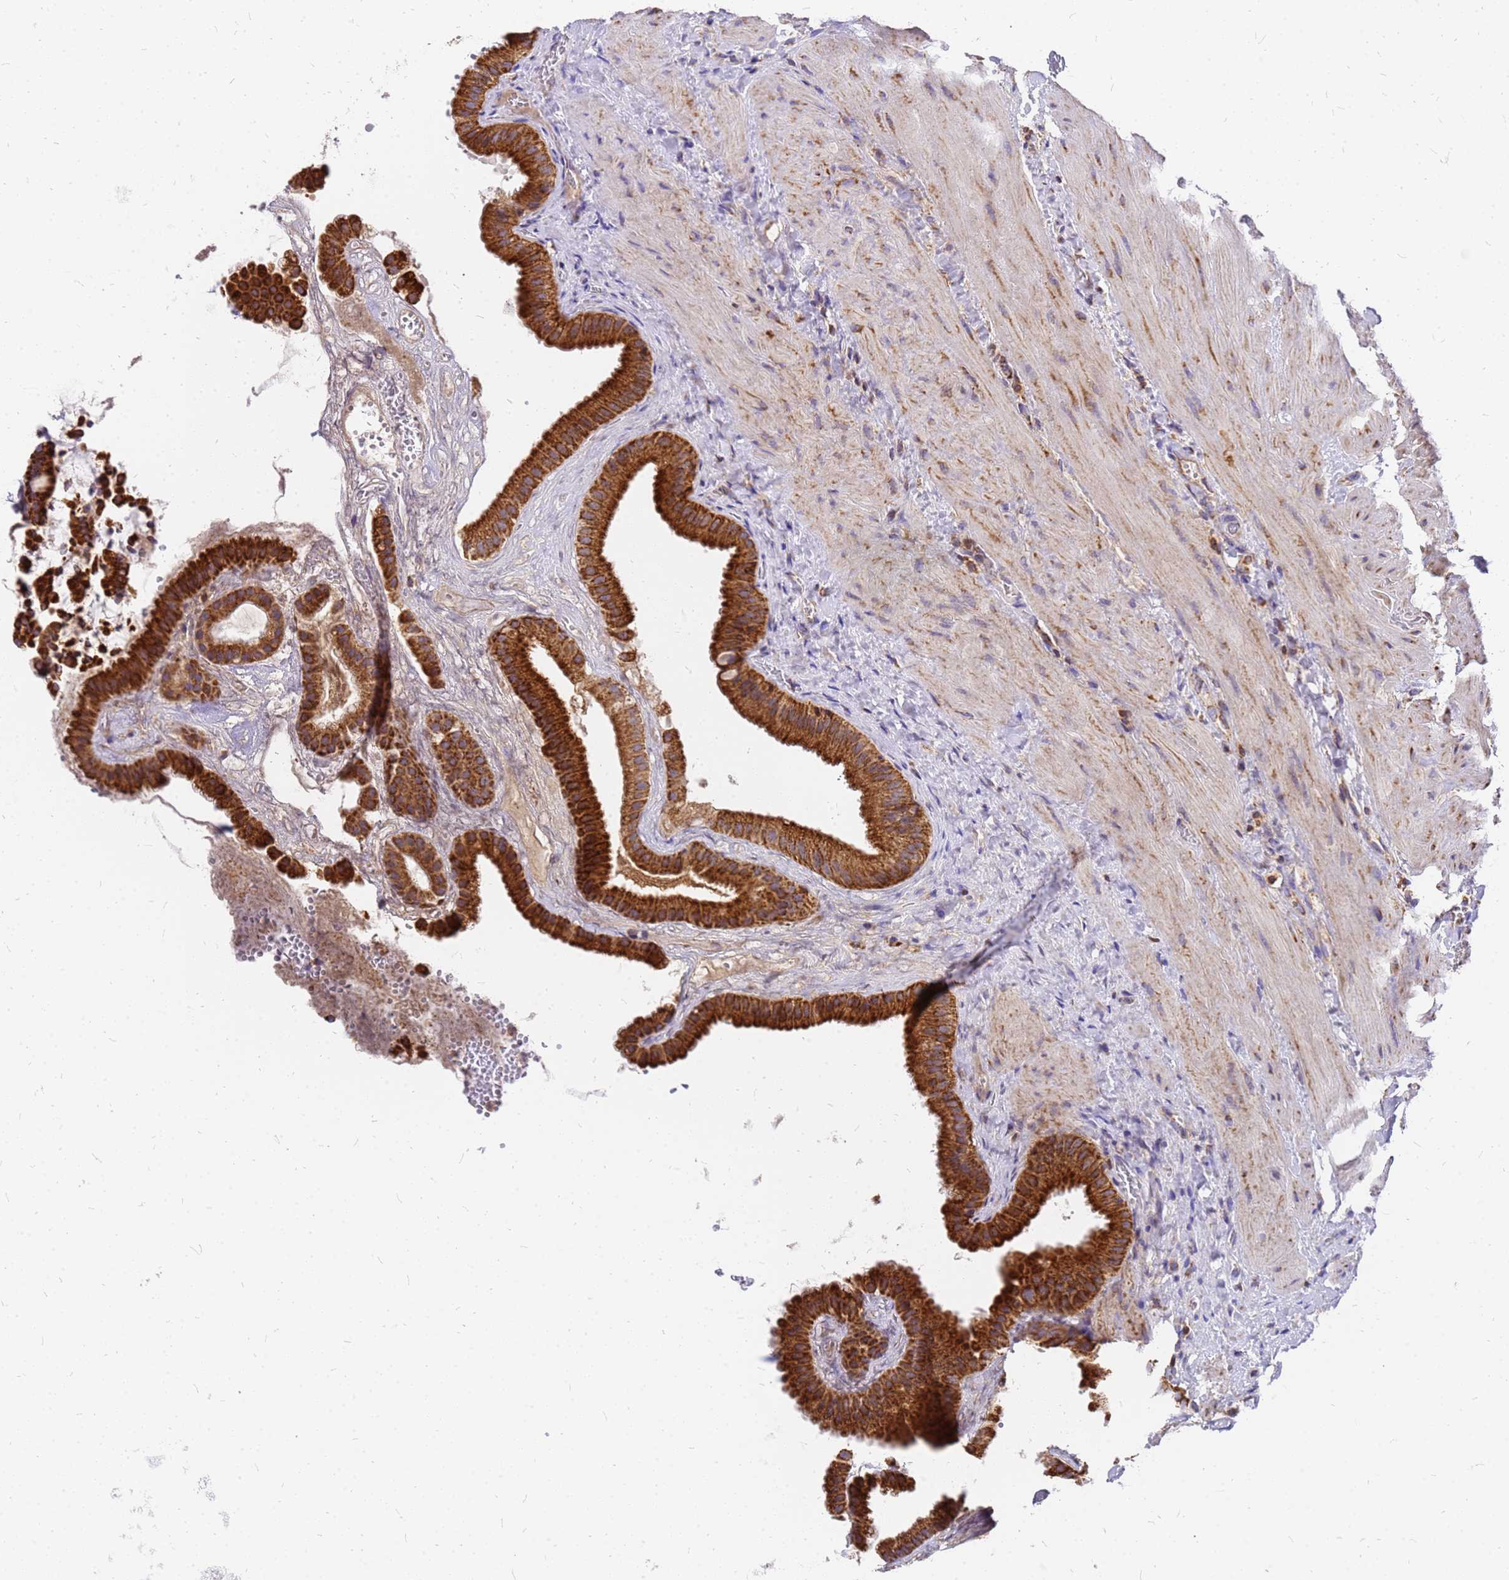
{"staining": {"intensity": "strong", "quantity": ">75%", "location": "cytoplasmic/membranous"}, "tissue": "gallbladder", "cell_type": "Glandular cells", "image_type": "normal", "snomed": [{"axis": "morphology", "description": "Normal tissue, NOS"}, {"axis": "topography", "description": "Gallbladder"}], "caption": "Immunohistochemistry of benign human gallbladder reveals high levels of strong cytoplasmic/membranous expression in about >75% of glandular cells.", "gene": "MRPS26", "patient": {"sex": "male", "age": 55}}